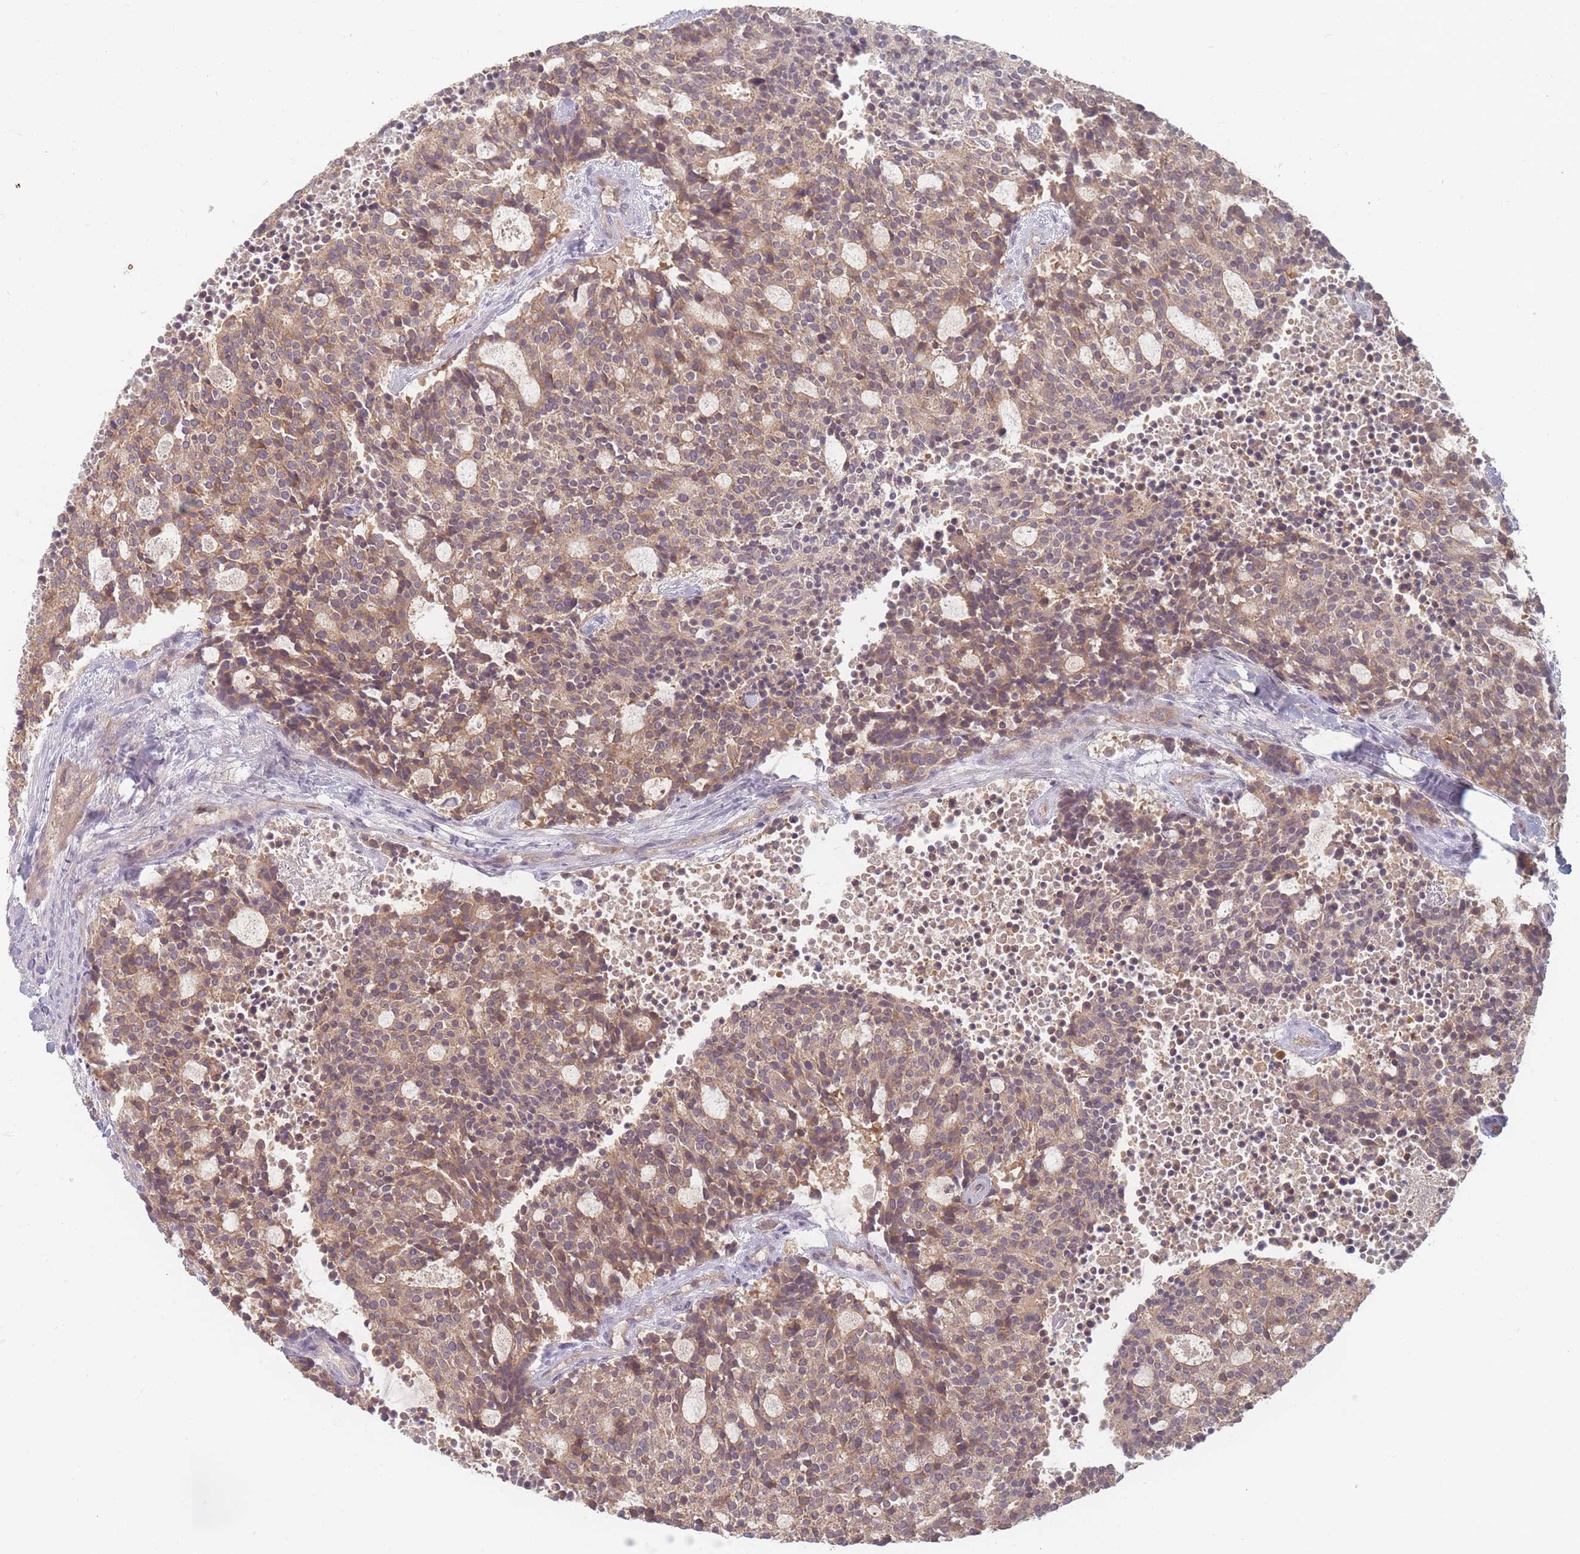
{"staining": {"intensity": "moderate", "quantity": ">75%", "location": "cytoplasmic/membranous"}, "tissue": "carcinoid", "cell_type": "Tumor cells", "image_type": "cancer", "snomed": [{"axis": "morphology", "description": "Carcinoid, malignant, NOS"}, {"axis": "topography", "description": "Pancreas"}], "caption": "IHC of carcinoid displays medium levels of moderate cytoplasmic/membranous positivity in about >75% of tumor cells.", "gene": "SLC35F3", "patient": {"sex": "female", "age": 54}}